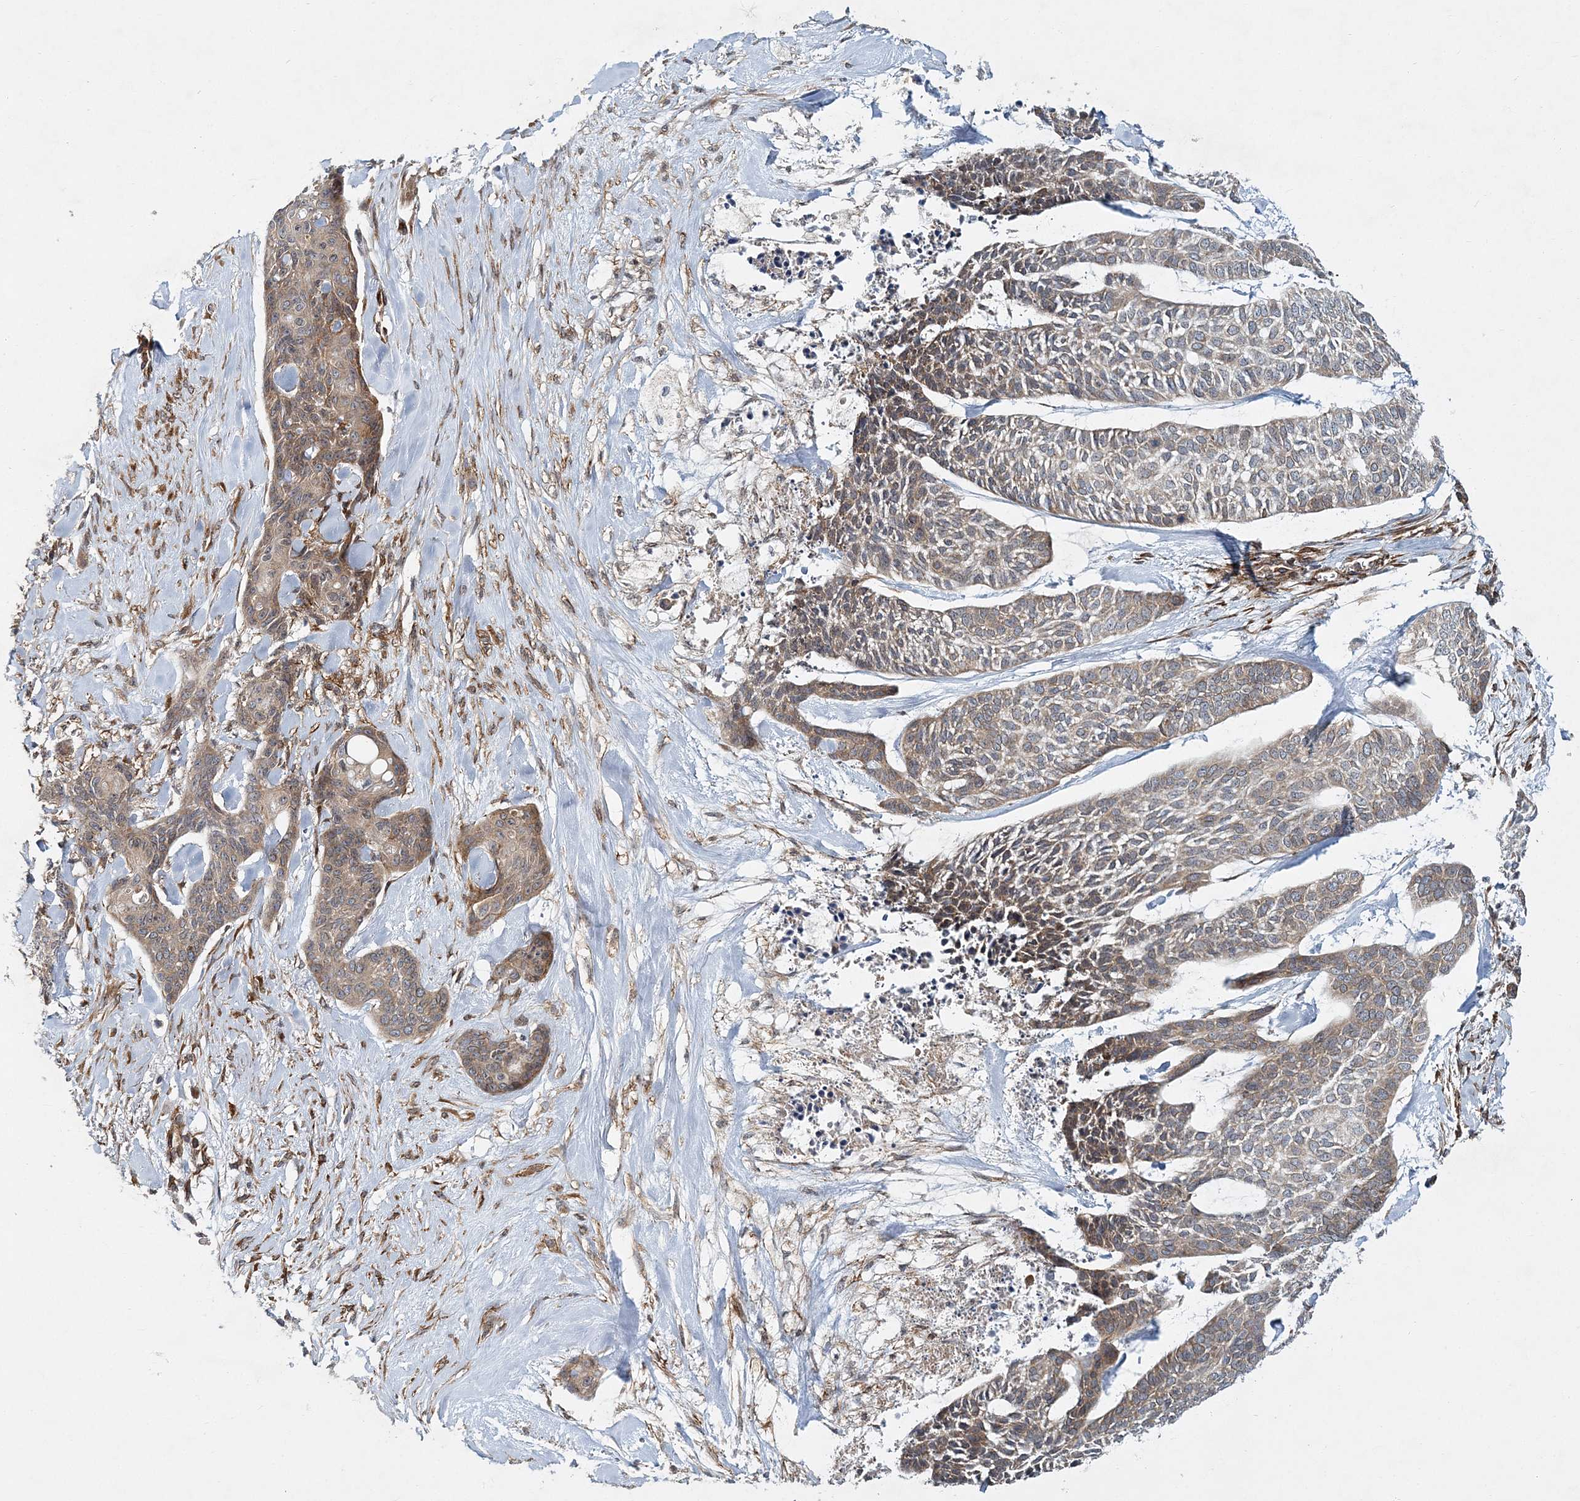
{"staining": {"intensity": "weak", "quantity": "<25%", "location": "cytoplasmic/membranous"}, "tissue": "skin cancer", "cell_type": "Tumor cells", "image_type": "cancer", "snomed": [{"axis": "morphology", "description": "Basal cell carcinoma"}, {"axis": "topography", "description": "Skin"}], "caption": "Immunohistochemistry micrograph of neoplastic tissue: skin cancer stained with DAB demonstrates no significant protein positivity in tumor cells.", "gene": "NBAS", "patient": {"sex": "female", "age": 64}}